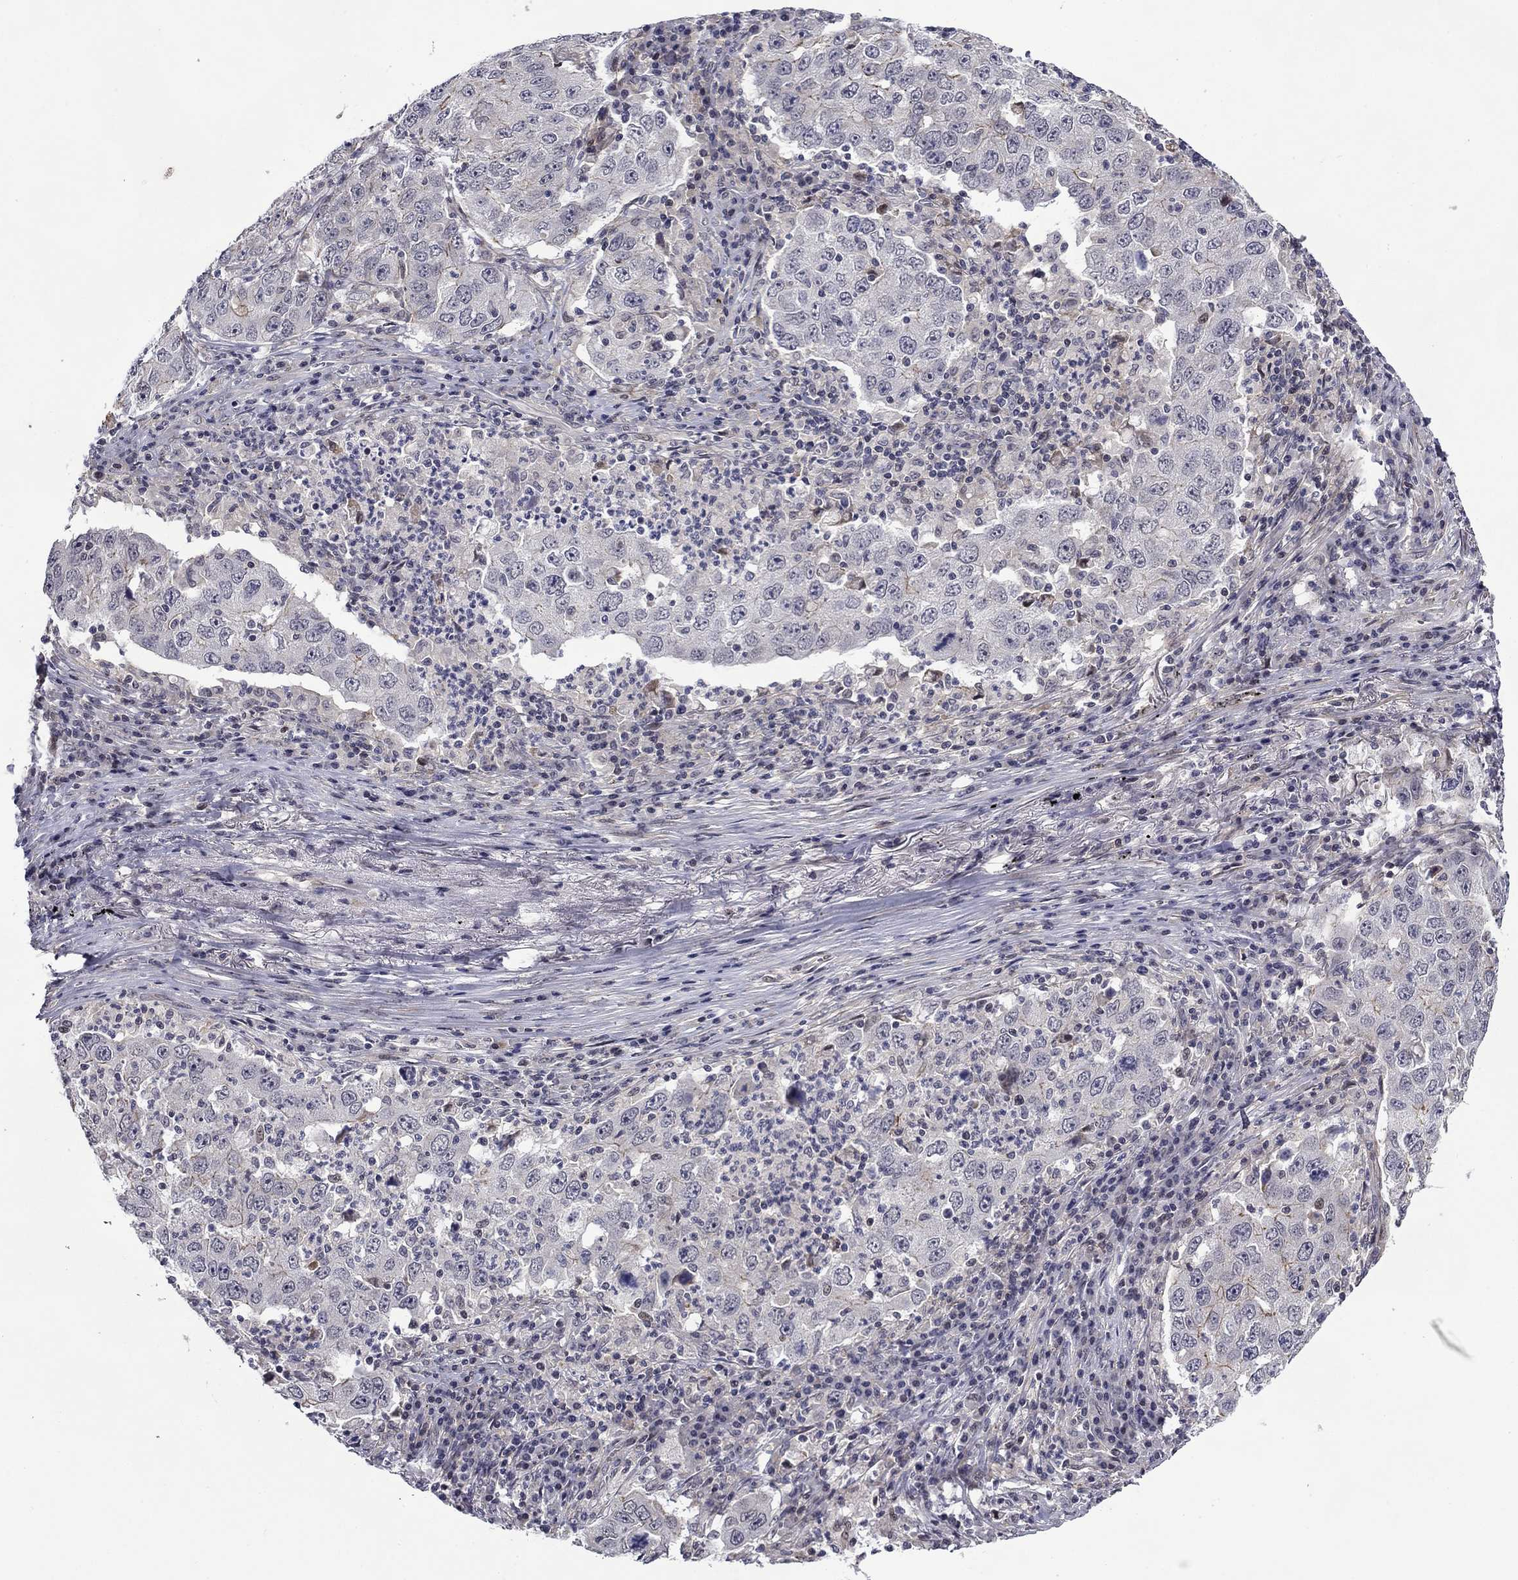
{"staining": {"intensity": "negative", "quantity": "none", "location": "none"}, "tissue": "lung cancer", "cell_type": "Tumor cells", "image_type": "cancer", "snomed": [{"axis": "morphology", "description": "Adenocarcinoma, NOS"}, {"axis": "topography", "description": "Lung"}], "caption": "DAB (3,3'-diaminobenzidine) immunohistochemical staining of human lung cancer (adenocarcinoma) displays no significant staining in tumor cells. (Immunohistochemistry, brightfield microscopy, high magnification).", "gene": "B3GAT1", "patient": {"sex": "male", "age": 73}}